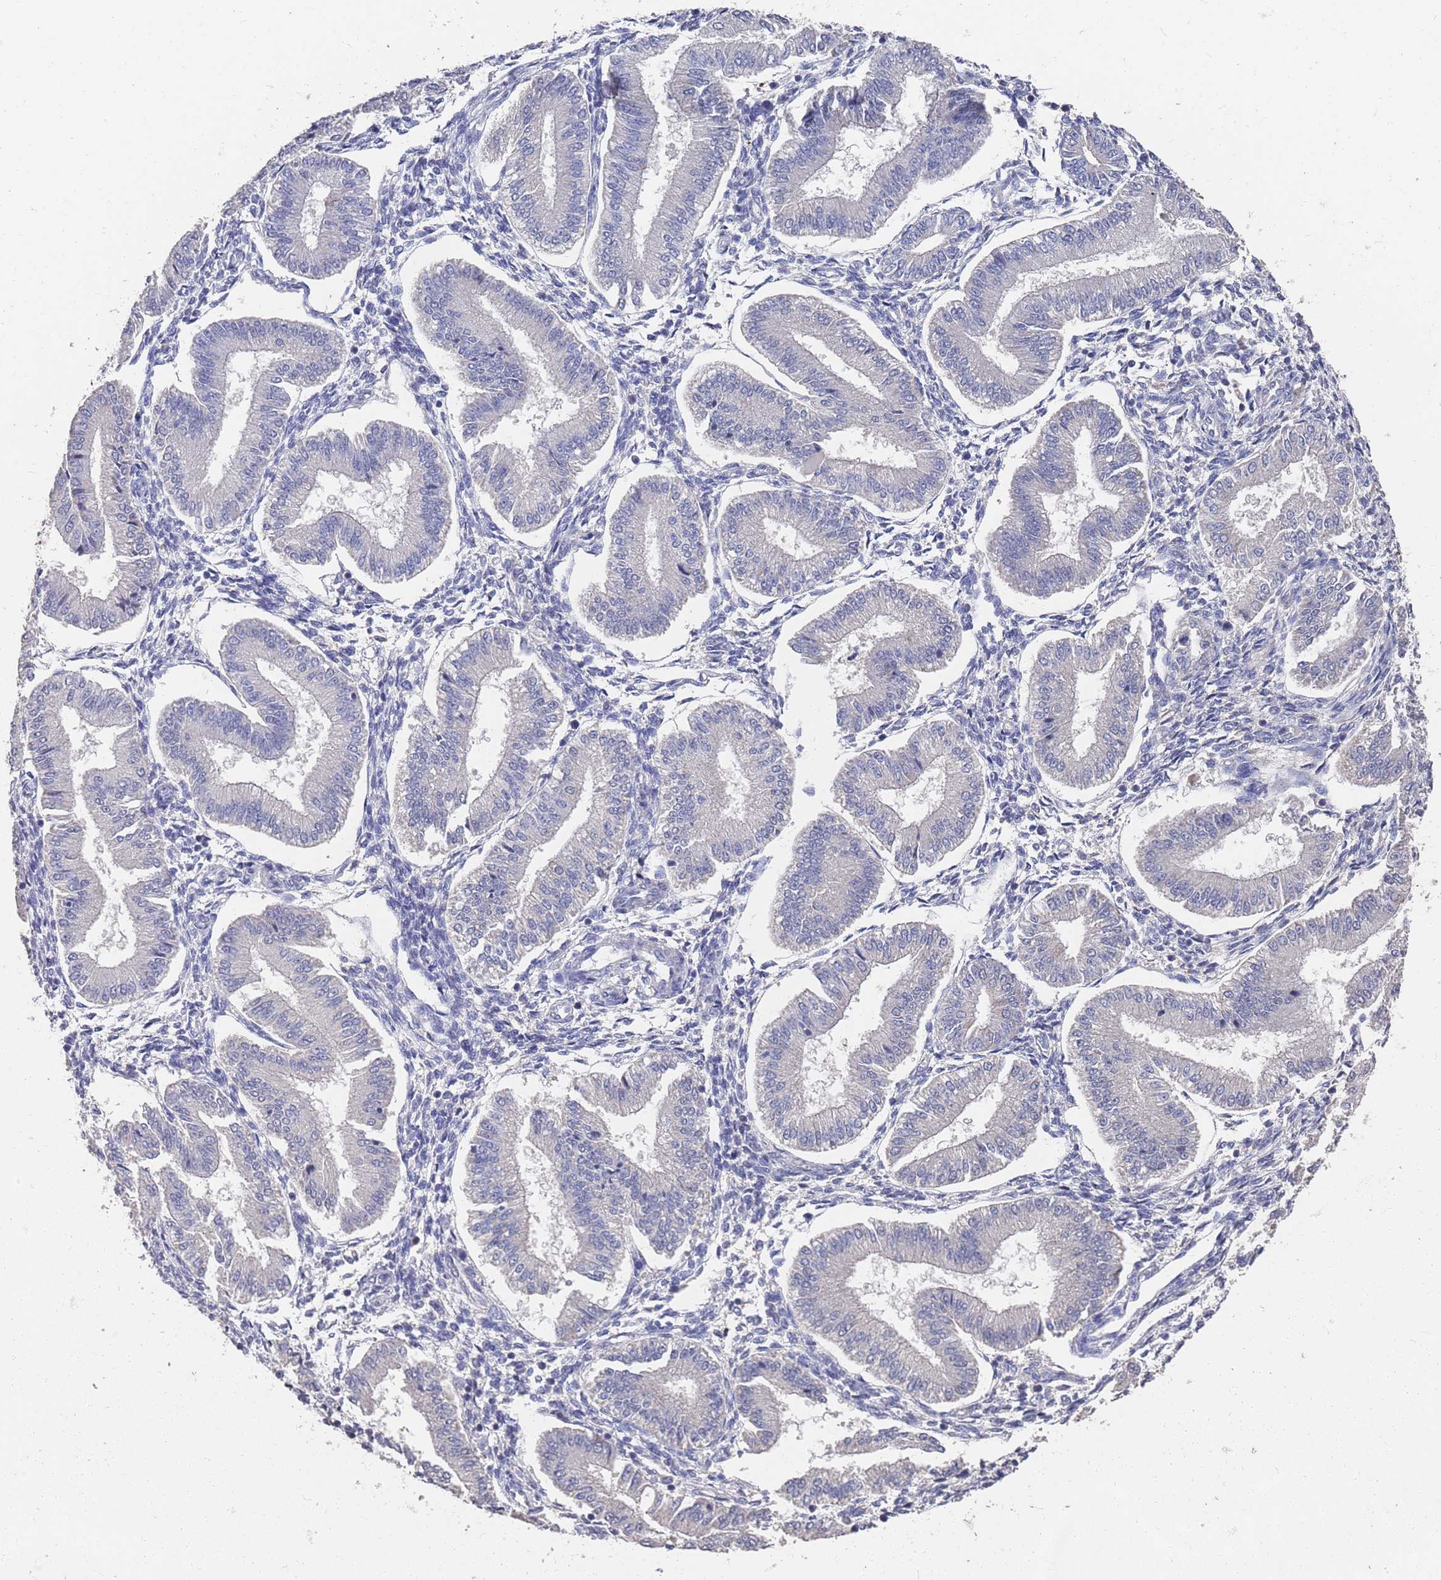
{"staining": {"intensity": "negative", "quantity": "none", "location": "none"}, "tissue": "endometrium", "cell_type": "Cells in endometrial stroma", "image_type": "normal", "snomed": [{"axis": "morphology", "description": "Normal tissue, NOS"}, {"axis": "topography", "description": "Endometrium"}], "caption": "An image of endometrium stained for a protein demonstrates no brown staining in cells in endometrial stroma. (DAB (3,3'-diaminobenzidine) immunohistochemistry (IHC), high magnification).", "gene": "BTBD18", "patient": {"sex": "female", "age": 39}}